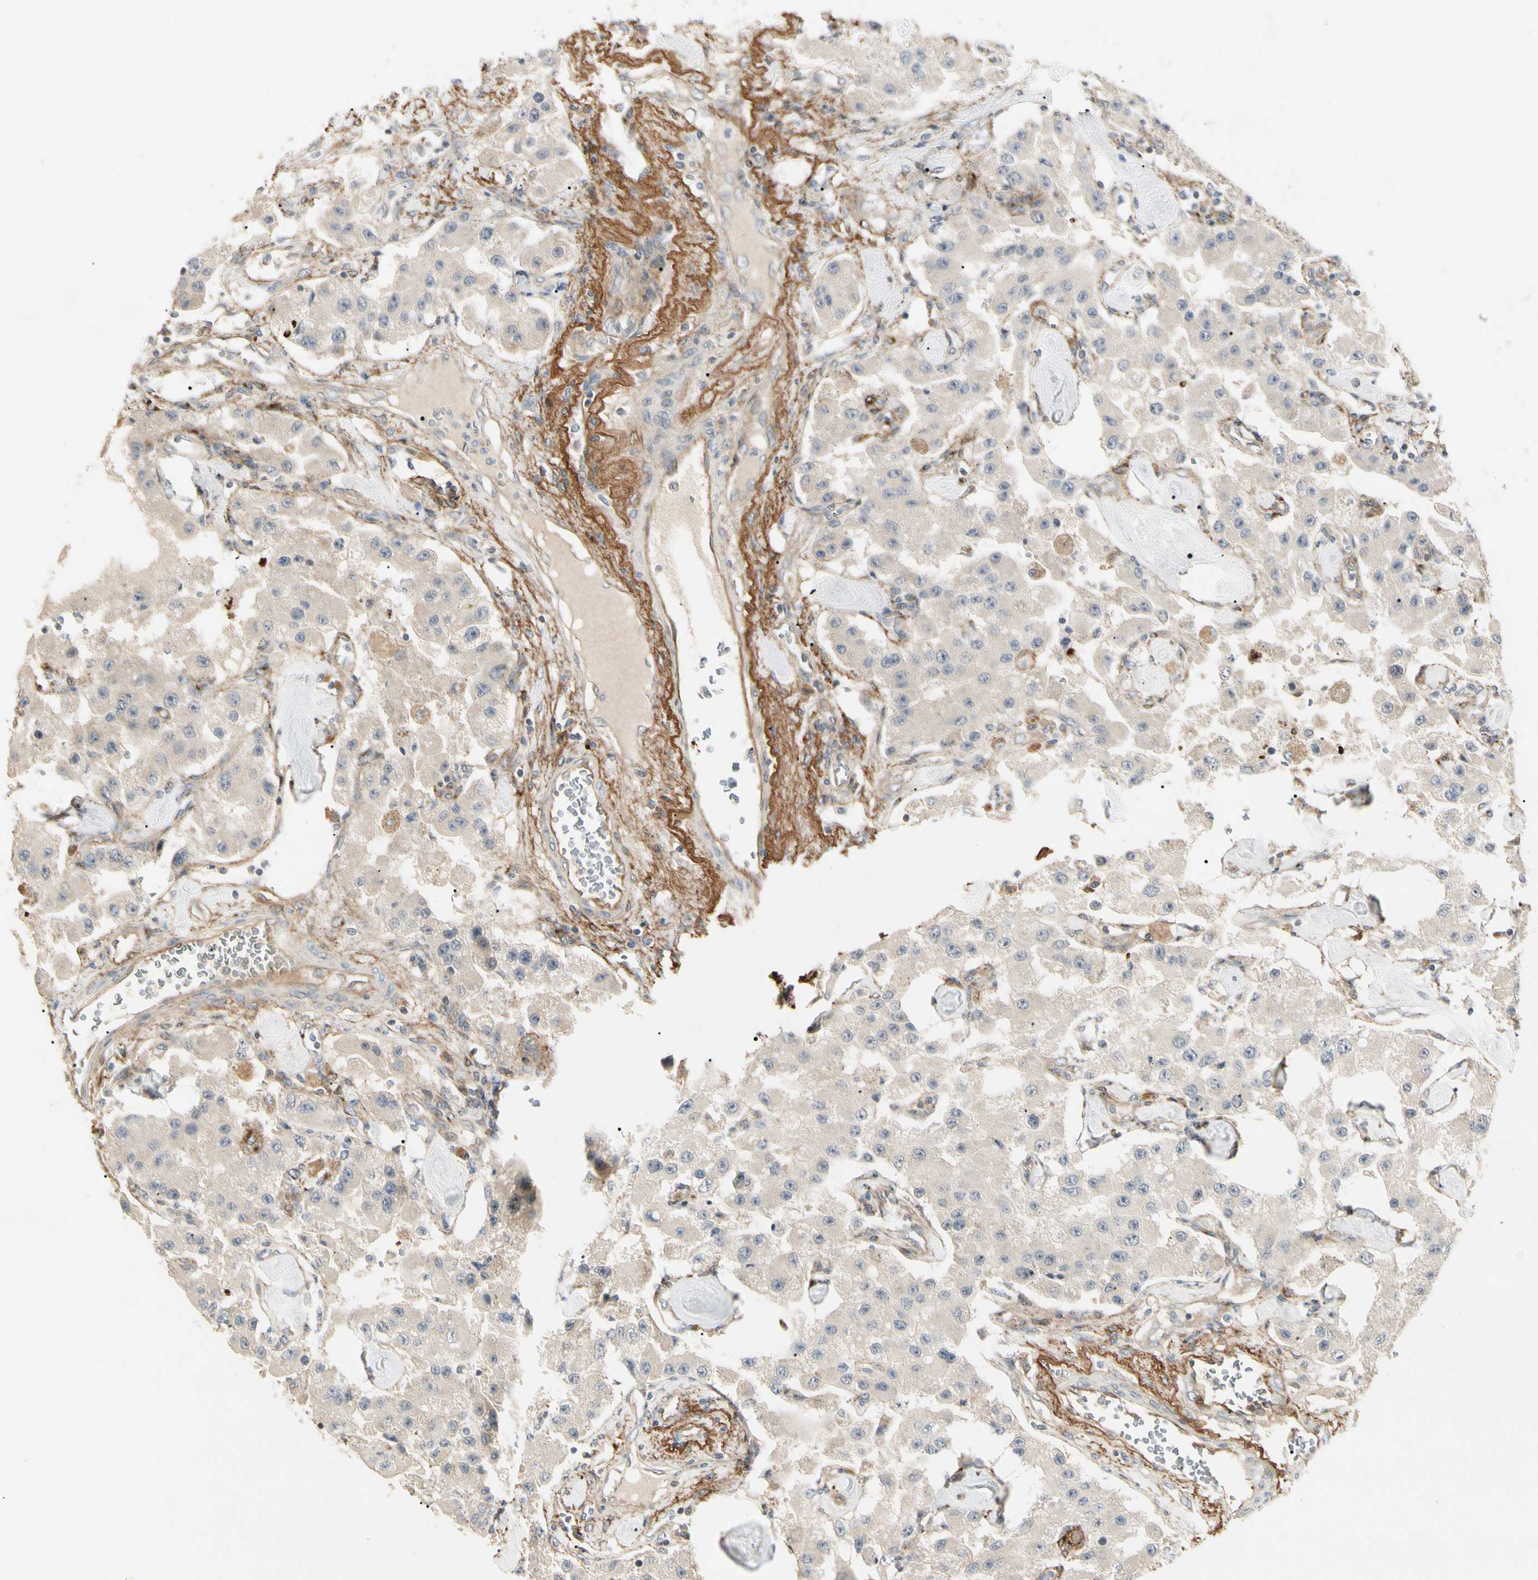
{"staining": {"intensity": "moderate", "quantity": ">75%", "location": "cytoplasmic/membranous"}, "tissue": "carcinoid", "cell_type": "Tumor cells", "image_type": "cancer", "snomed": [{"axis": "morphology", "description": "Carcinoid, malignant, NOS"}, {"axis": "topography", "description": "Pancreas"}], "caption": "Tumor cells demonstrate medium levels of moderate cytoplasmic/membranous expression in approximately >75% of cells in human carcinoid.", "gene": "F2R", "patient": {"sex": "male", "age": 41}}